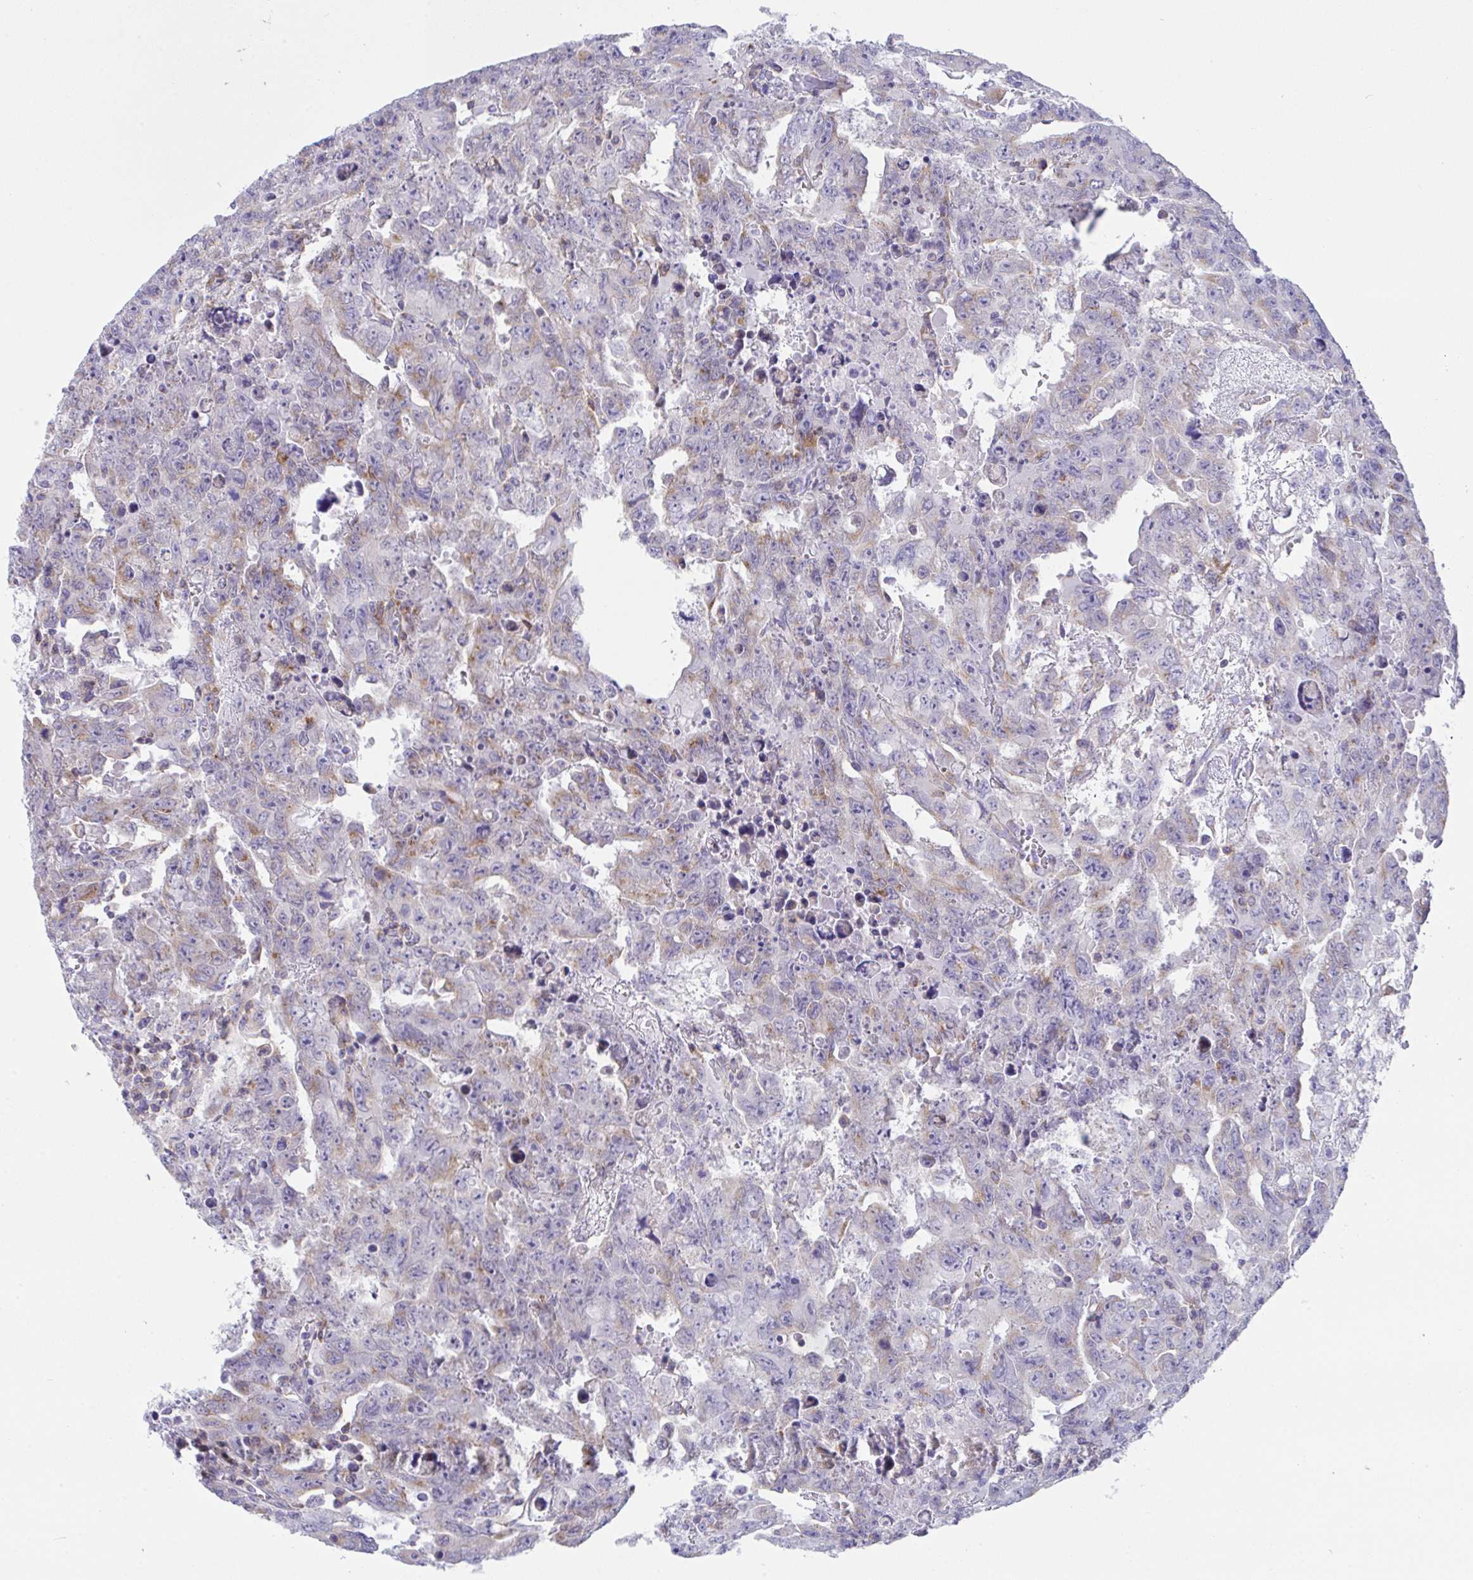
{"staining": {"intensity": "moderate", "quantity": "<25%", "location": "cytoplasmic/membranous"}, "tissue": "testis cancer", "cell_type": "Tumor cells", "image_type": "cancer", "snomed": [{"axis": "morphology", "description": "Carcinoma, Embryonal, NOS"}, {"axis": "topography", "description": "Testis"}], "caption": "Tumor cells show low levels of moderate cytoplasmic/membranous staining in approximately <25% of cells in human testis cancer (embryonal carcinoma).", "gene": "MIA3", "patient": {"sex": "male", "age": 24}}